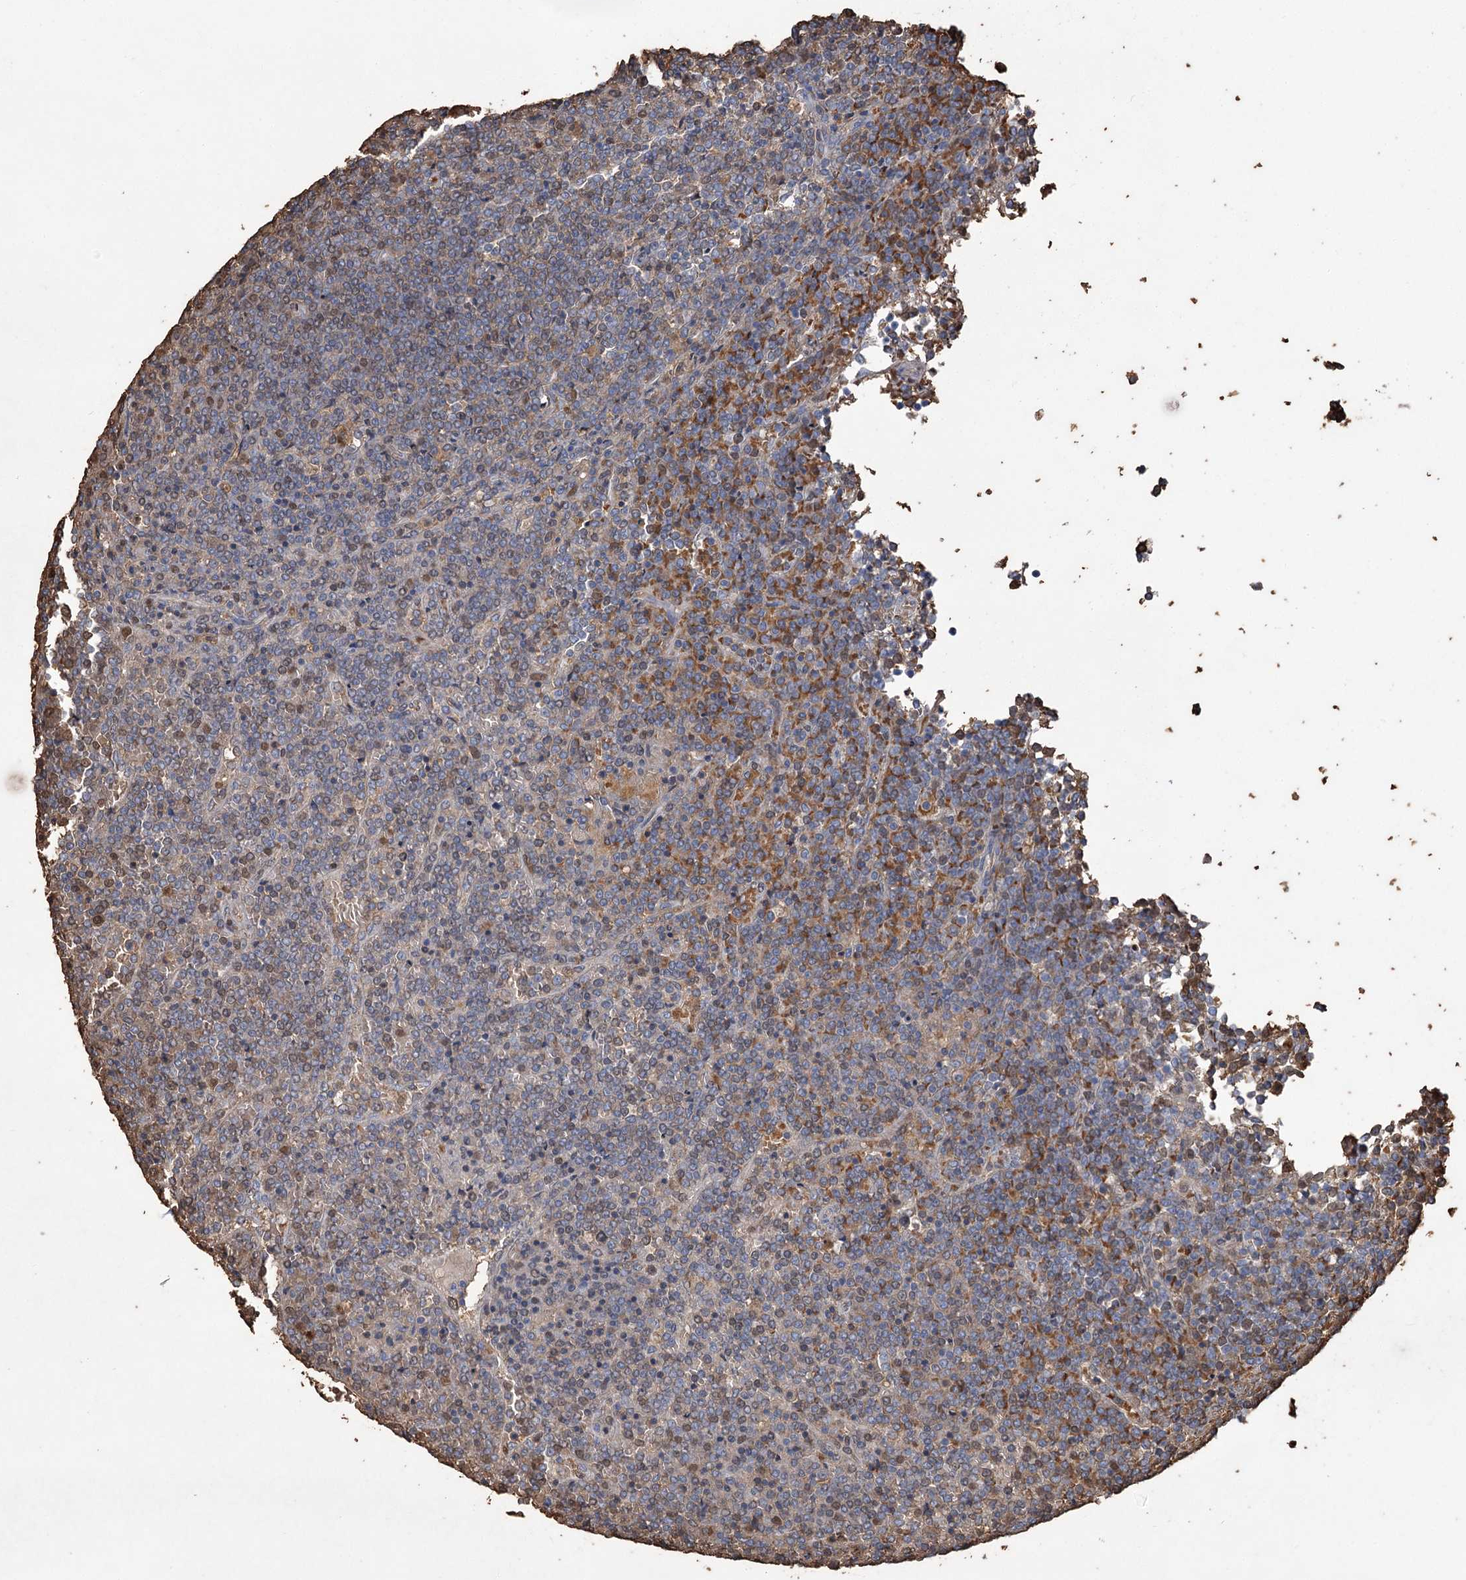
{"staining": {"intensity": "weak", "quantity": "<25%", "location": "nuclear"}, "tissue": "lymphoma", "cell_type": "Tumor cells", "image_type": "cancer", "snomed": [{"axis": "morphology", "description": "Malignant lymphoma, non-Hodgkin's type, Low grade"}, {"axis": "topography", "description": "Spleen"}], "caption": "Tumor cells show no significant protein positivity in lymphoma.", "gene": "HBA1", "patient": {"sex": "female", "age": 19}}